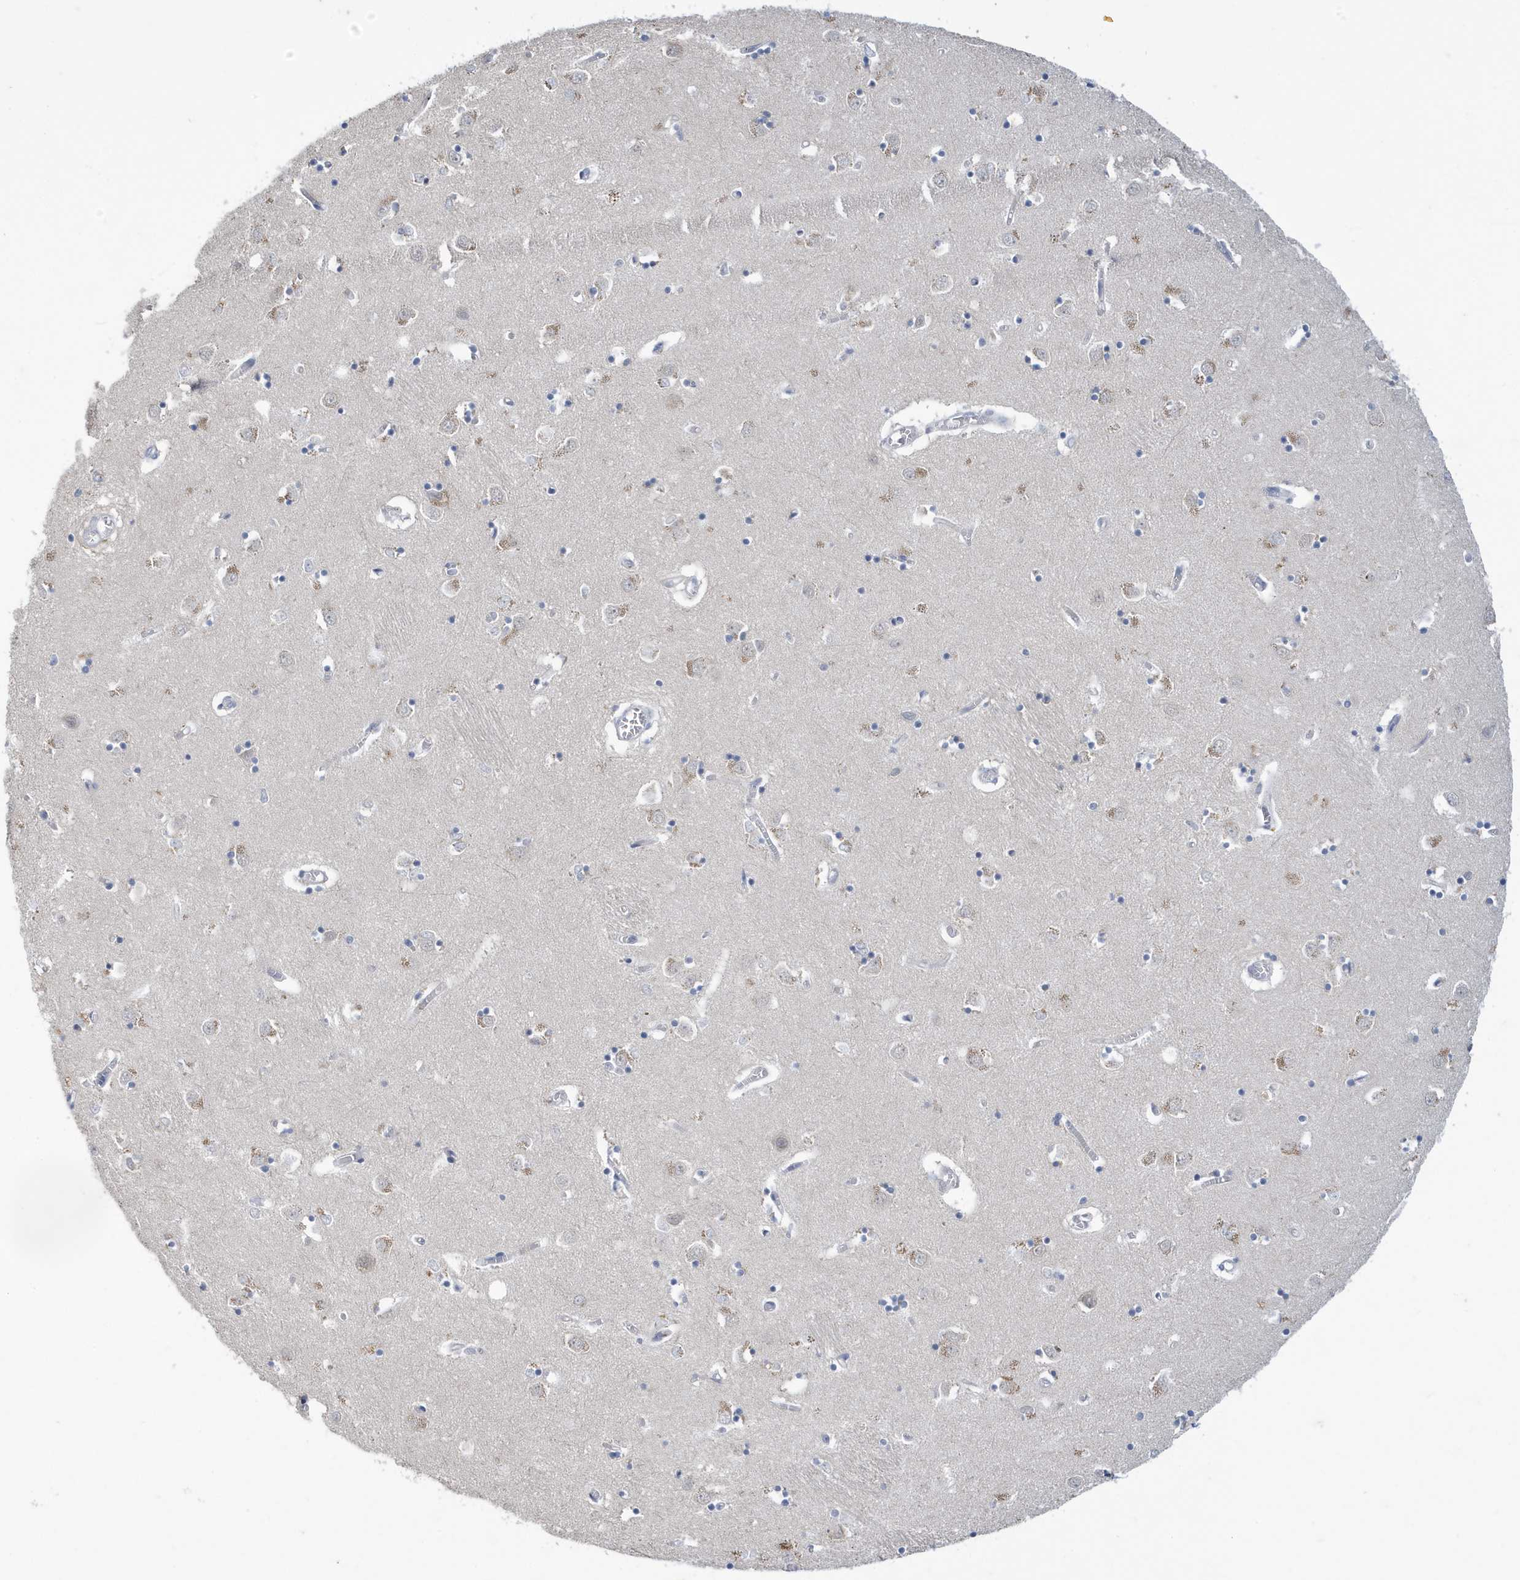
{"staining": {"intensity": "negative", "quantity": "none", "location": "none"}, "tissue": "caudate", "cell_type": "Glial cells", "image_type": "normal", "snomed": [{"axis": "morphology", "description": "Normal tissue, NOS"}, {"axis": "topography", "description": "Lateral ventricle wall"}], "caption": "IHC micrograph of unremarkable human caudate stained for a protein (brown), which exhibits no staining in glial cells. (DAB (3,3'-diaminobenzidine) IHC with hematoxylin counter stain).", "gene": "ZNF654", "patient": {"sex": "male", "age": 70}}